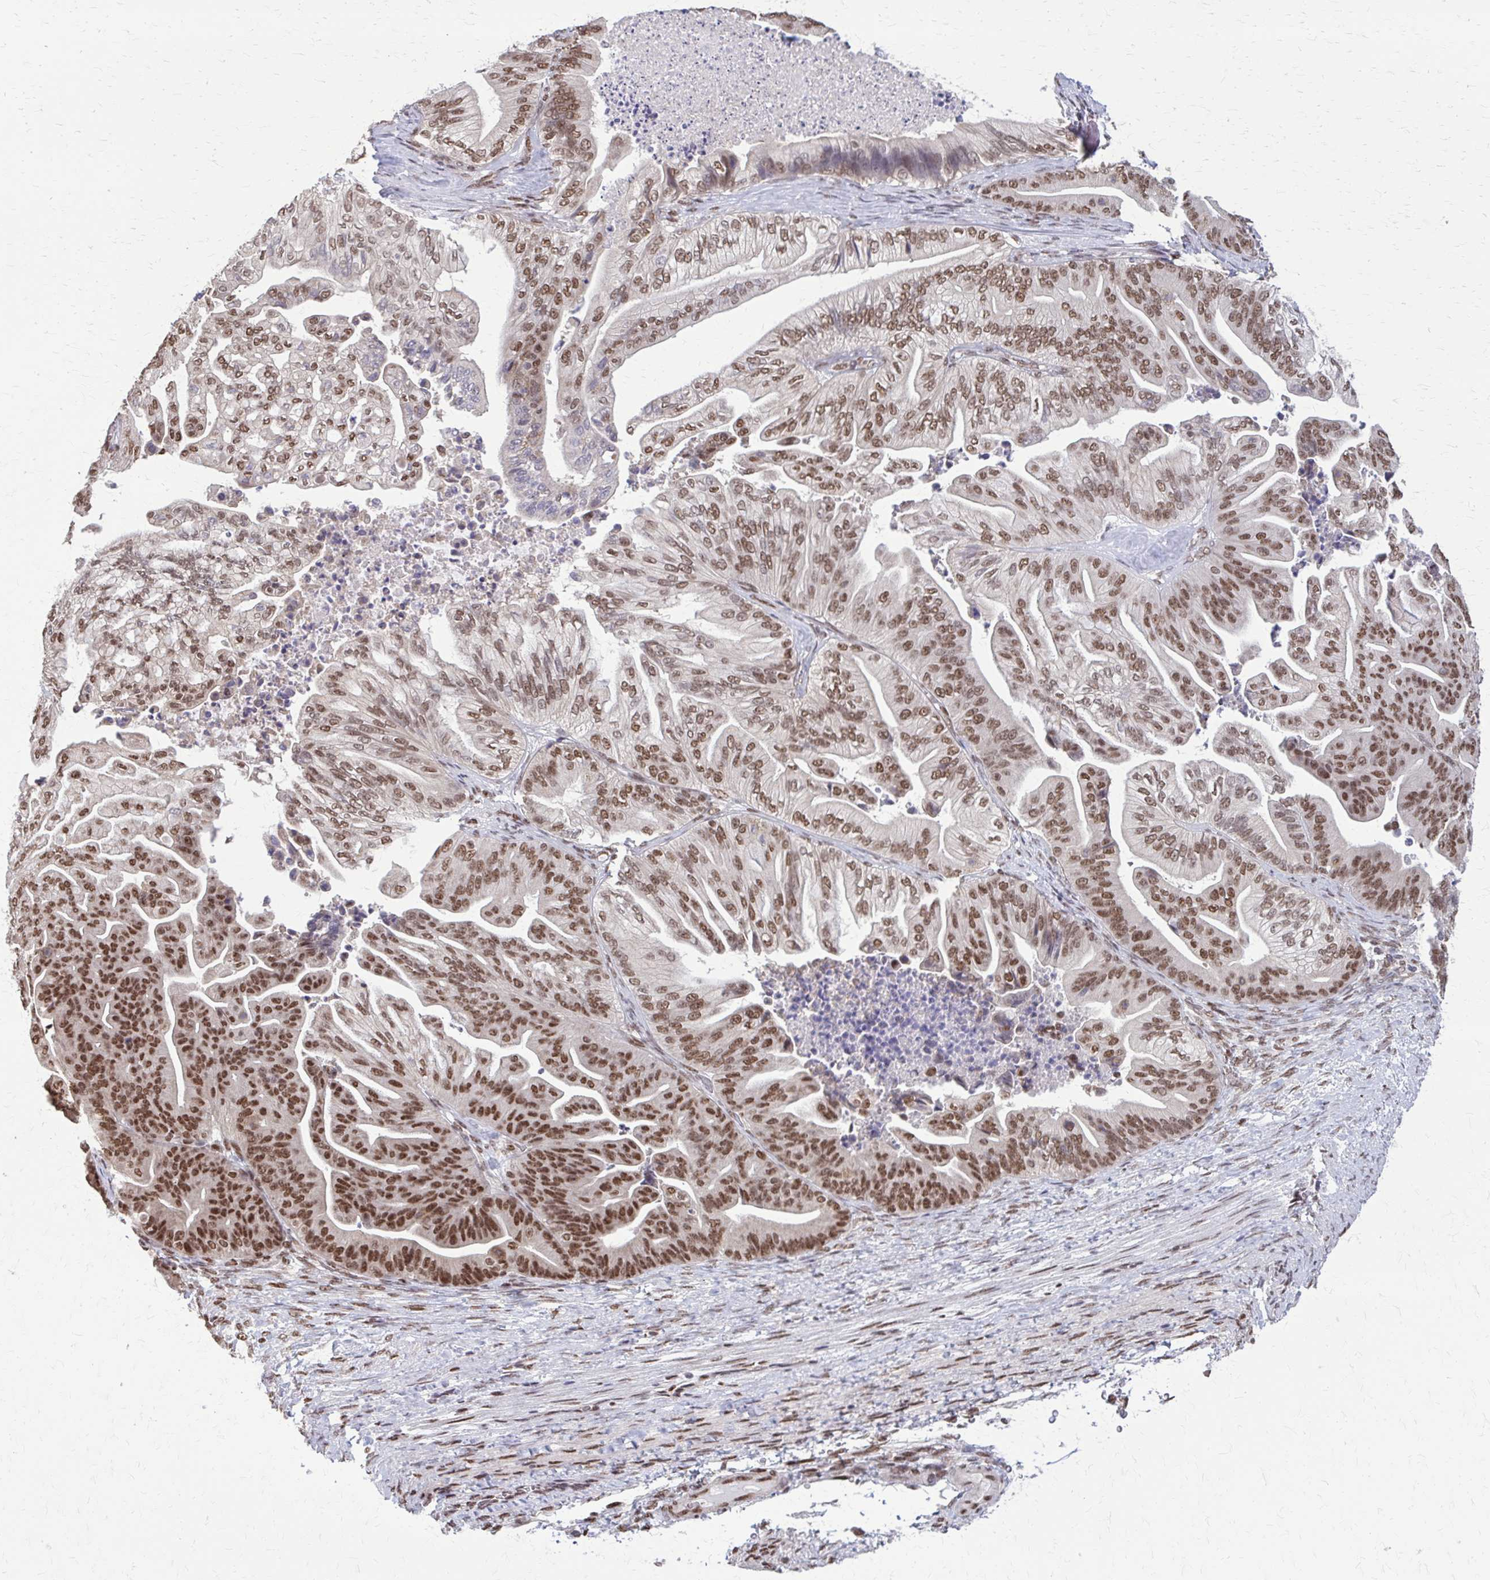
{"staining": {"intensity": "moderate", "quantity": ">75%", "location": "nuclear"}, "tissue": "ovarian cancer", "cell_type": "Tumor cells", "image_type": "cancer", "snomed": [{"axis": "morphology", "description": "Cystadenocarcinoma, mucinous, NOS"}, {"axis": "topography", "description": "Ovary"}], "caption": "Ovarian mucinous cystadenocarcinoma stained for a protein shows moderate nuclear positivity in tumor cells.", "gene": "TTF1", "patient": {"sex": "female", "age": 67}}